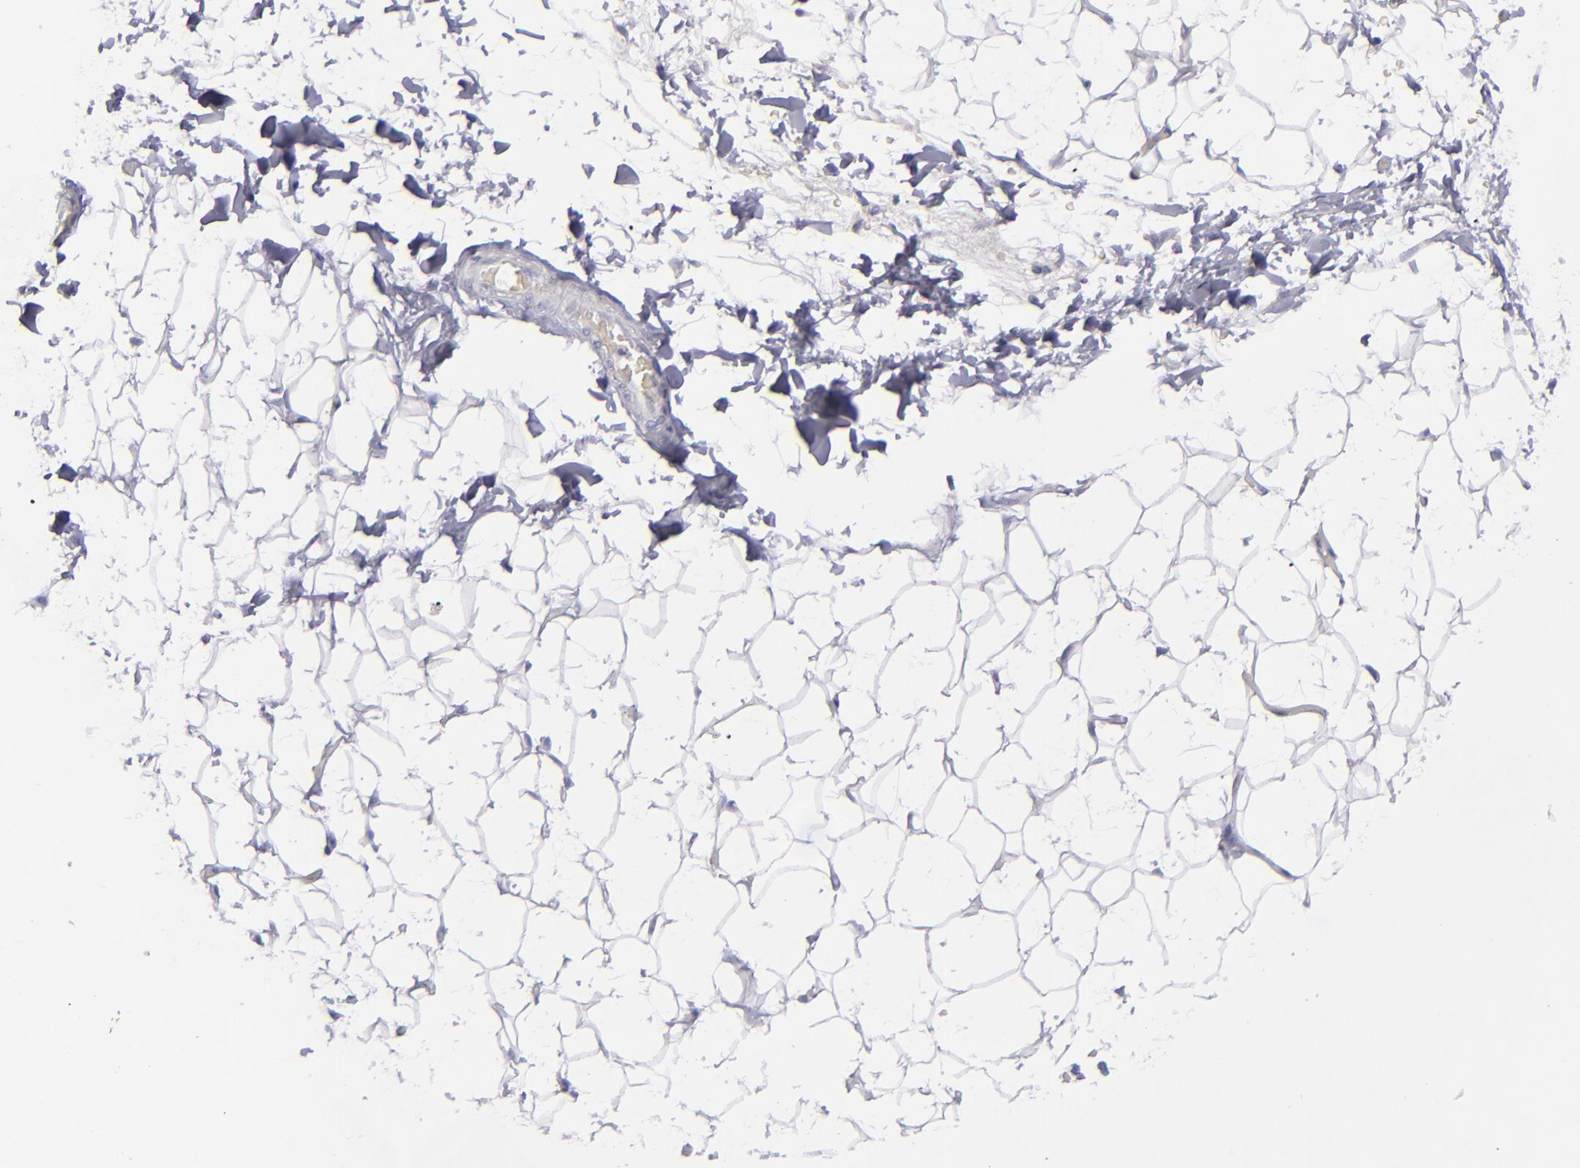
{"staining": {"intensity": "negative", "quantity": "none", "location": "none"}, "tissue": "adipose tissue", "cell_type": "Adipocytes", "image_type": "normal", "snomed": [{"axis": "morphology", "description": "Normal tissue, NOS"}, {"axis": "topography", "description": "Soft tissue"}], "caption": "Image shows no protein staining in adipocytes of normal adipose tissue.", "gene": "CD27", "patient": {"sex": "male", "age": 26}}